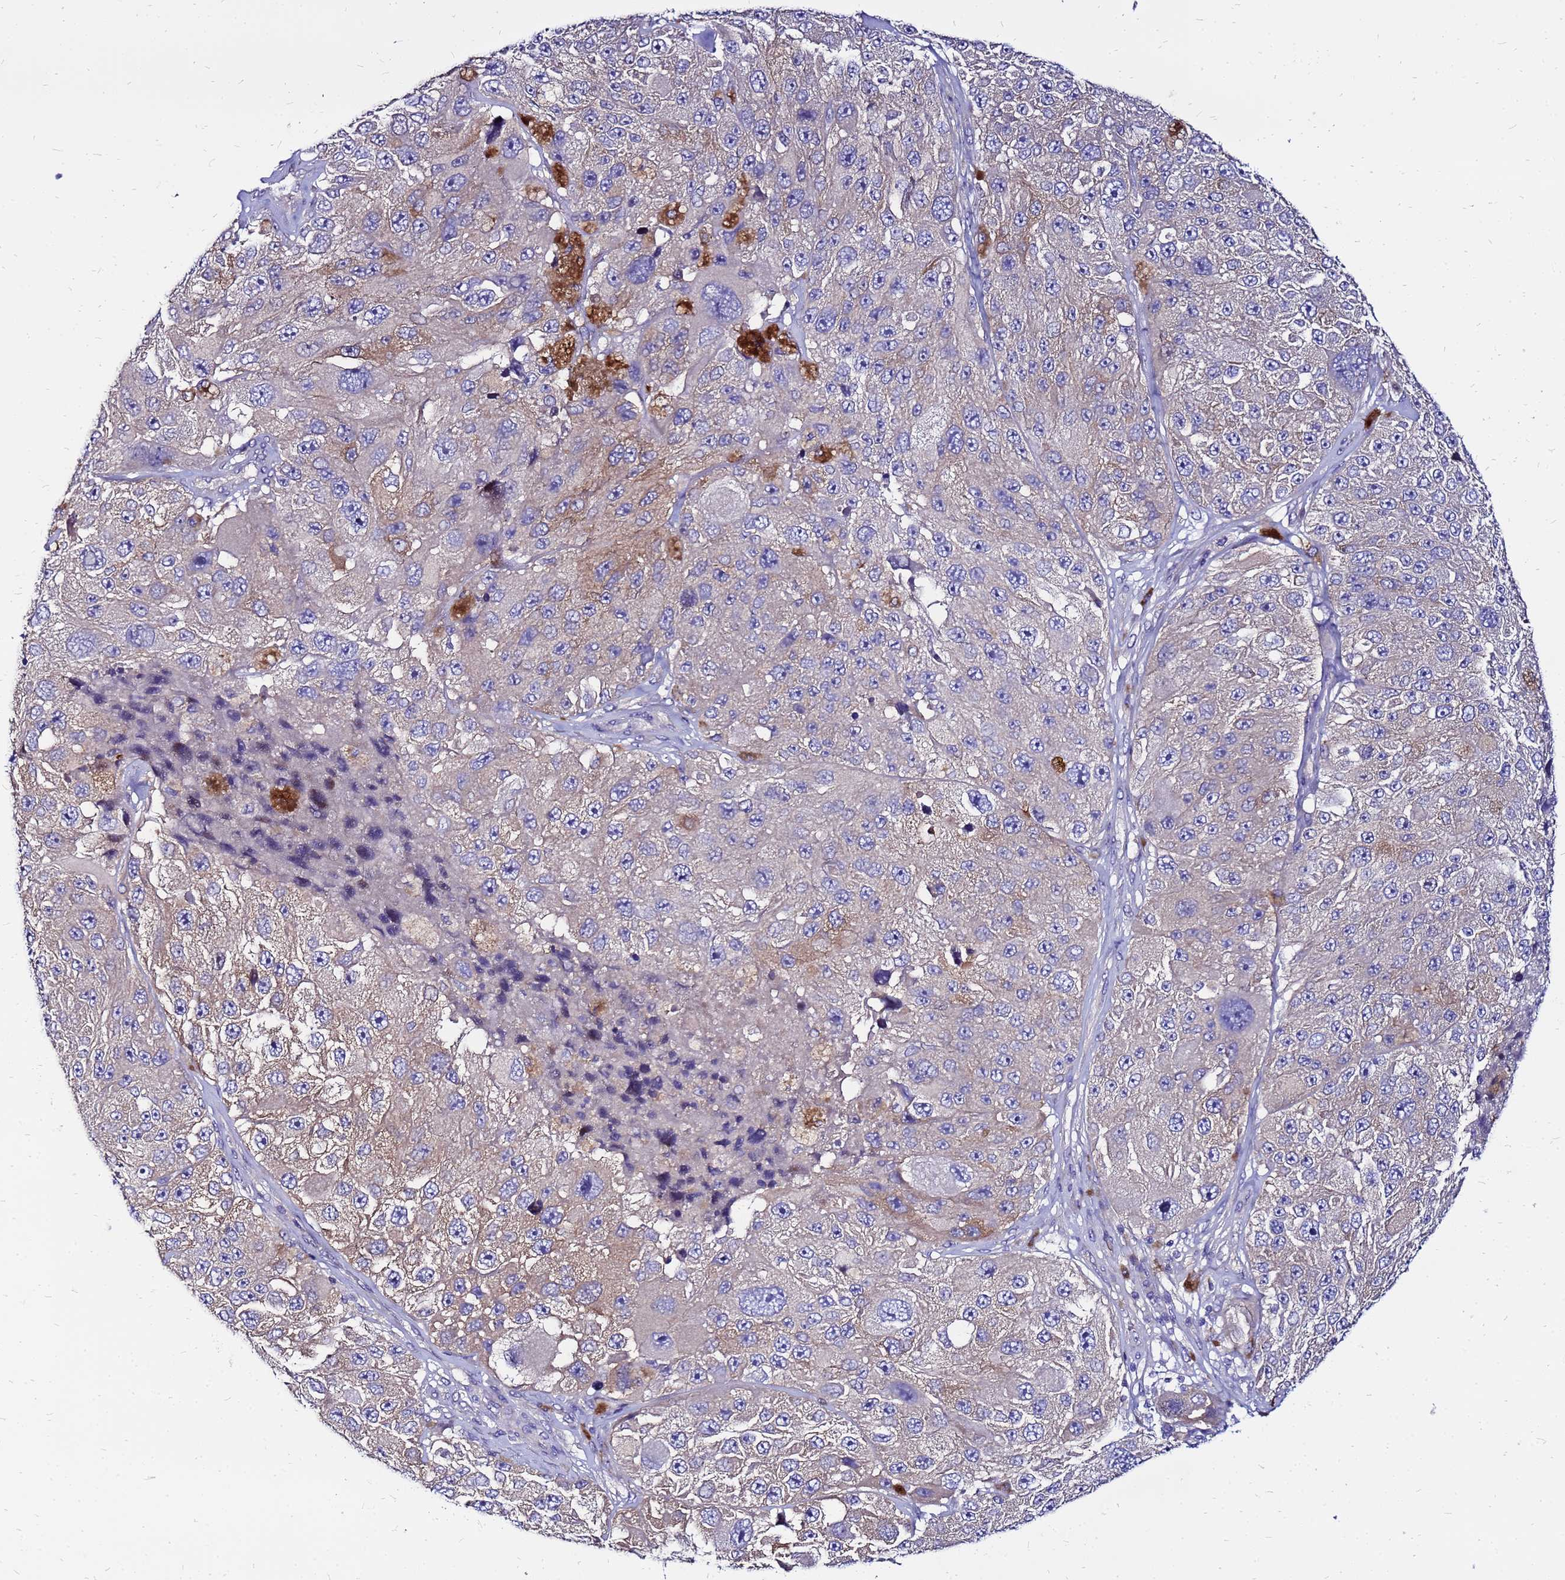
{"staining": {"intensity": "weak", "quantity": "<25%", "location": "cytoplasmic/membranous"}, "tissue": "melanoma", "cell_type": "Tumor cells", "image_type": "cancer", "snomed": [{"axis": "morphology", "description": "Malignant melanoma, Metastatic site"}, {"axis": "topography", "description": "Lymph node"}], "caption": "Immunohistochemistry (IHC) image of malignant melanoma (metastatic site) stained for a protein (brown), which exhibits no positivity in tumor cells.", "gene": "ARHGEF5", "patient": {"sex": "male", "age": 62}}